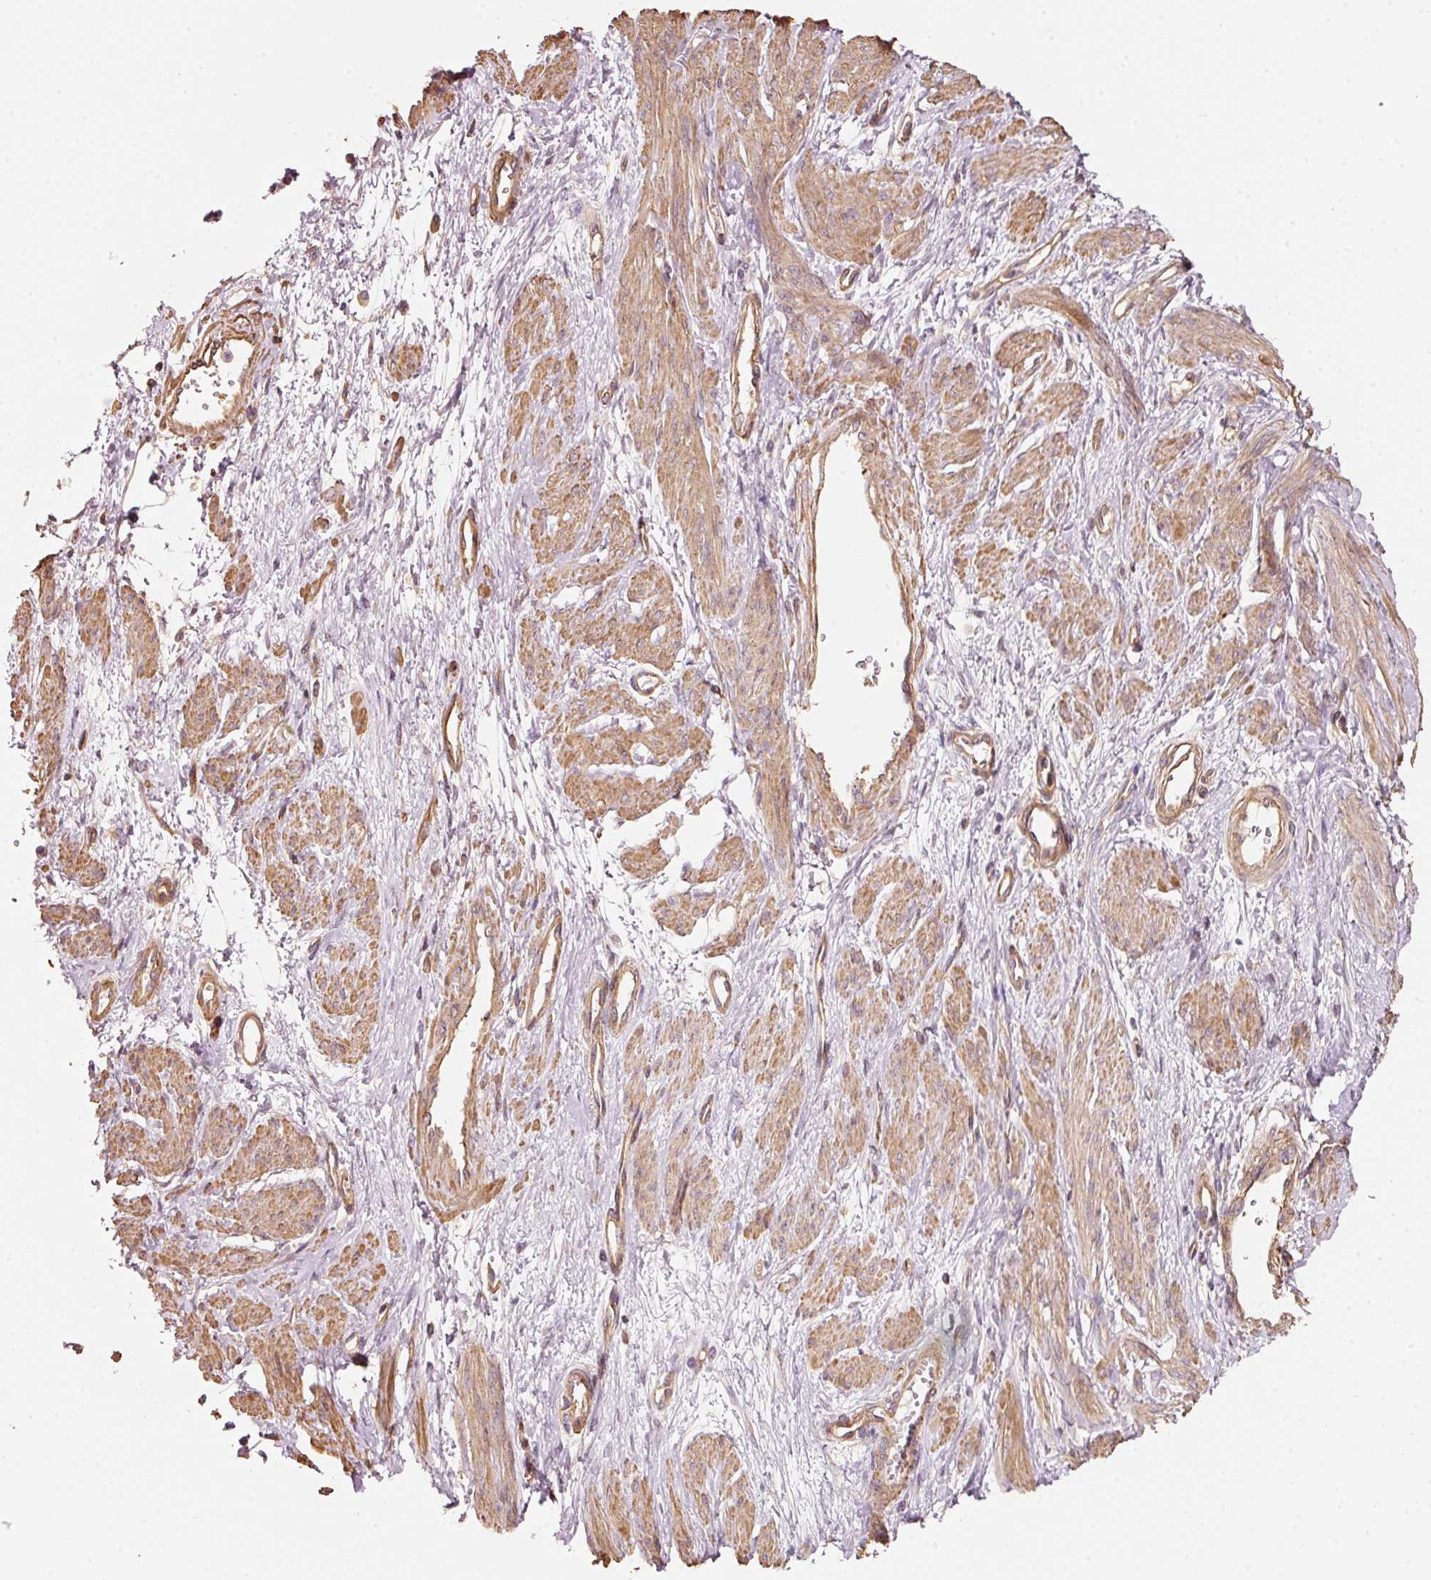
{"staining": {"intensity": "moderate", "quantity": ">75%", "location": "cytoplasmic/membranous"}, "tissue": "smooth muscle", "cell_type": "Smooth muscle cells", "image_type": "normal", "snomed": [{"axis": "morphology", "description": "Normal tissue, NOS"}, {"axis": "topography", "description": "Smooth muscle"}, {"axis": "topography", "description": "Uterus"}], "caption": "An immunohistochemistry photomicrograph of normal tissue is shown. Protein staining in brown shows moderate cytoplasmic/membranous positivity in smooth muscle within smooth muscle cells. (DAB IHC, brown staining for protein, blue staining for nuclei).", "gene": "CEP95", "patient": {"sex": "female", "age": 39}}